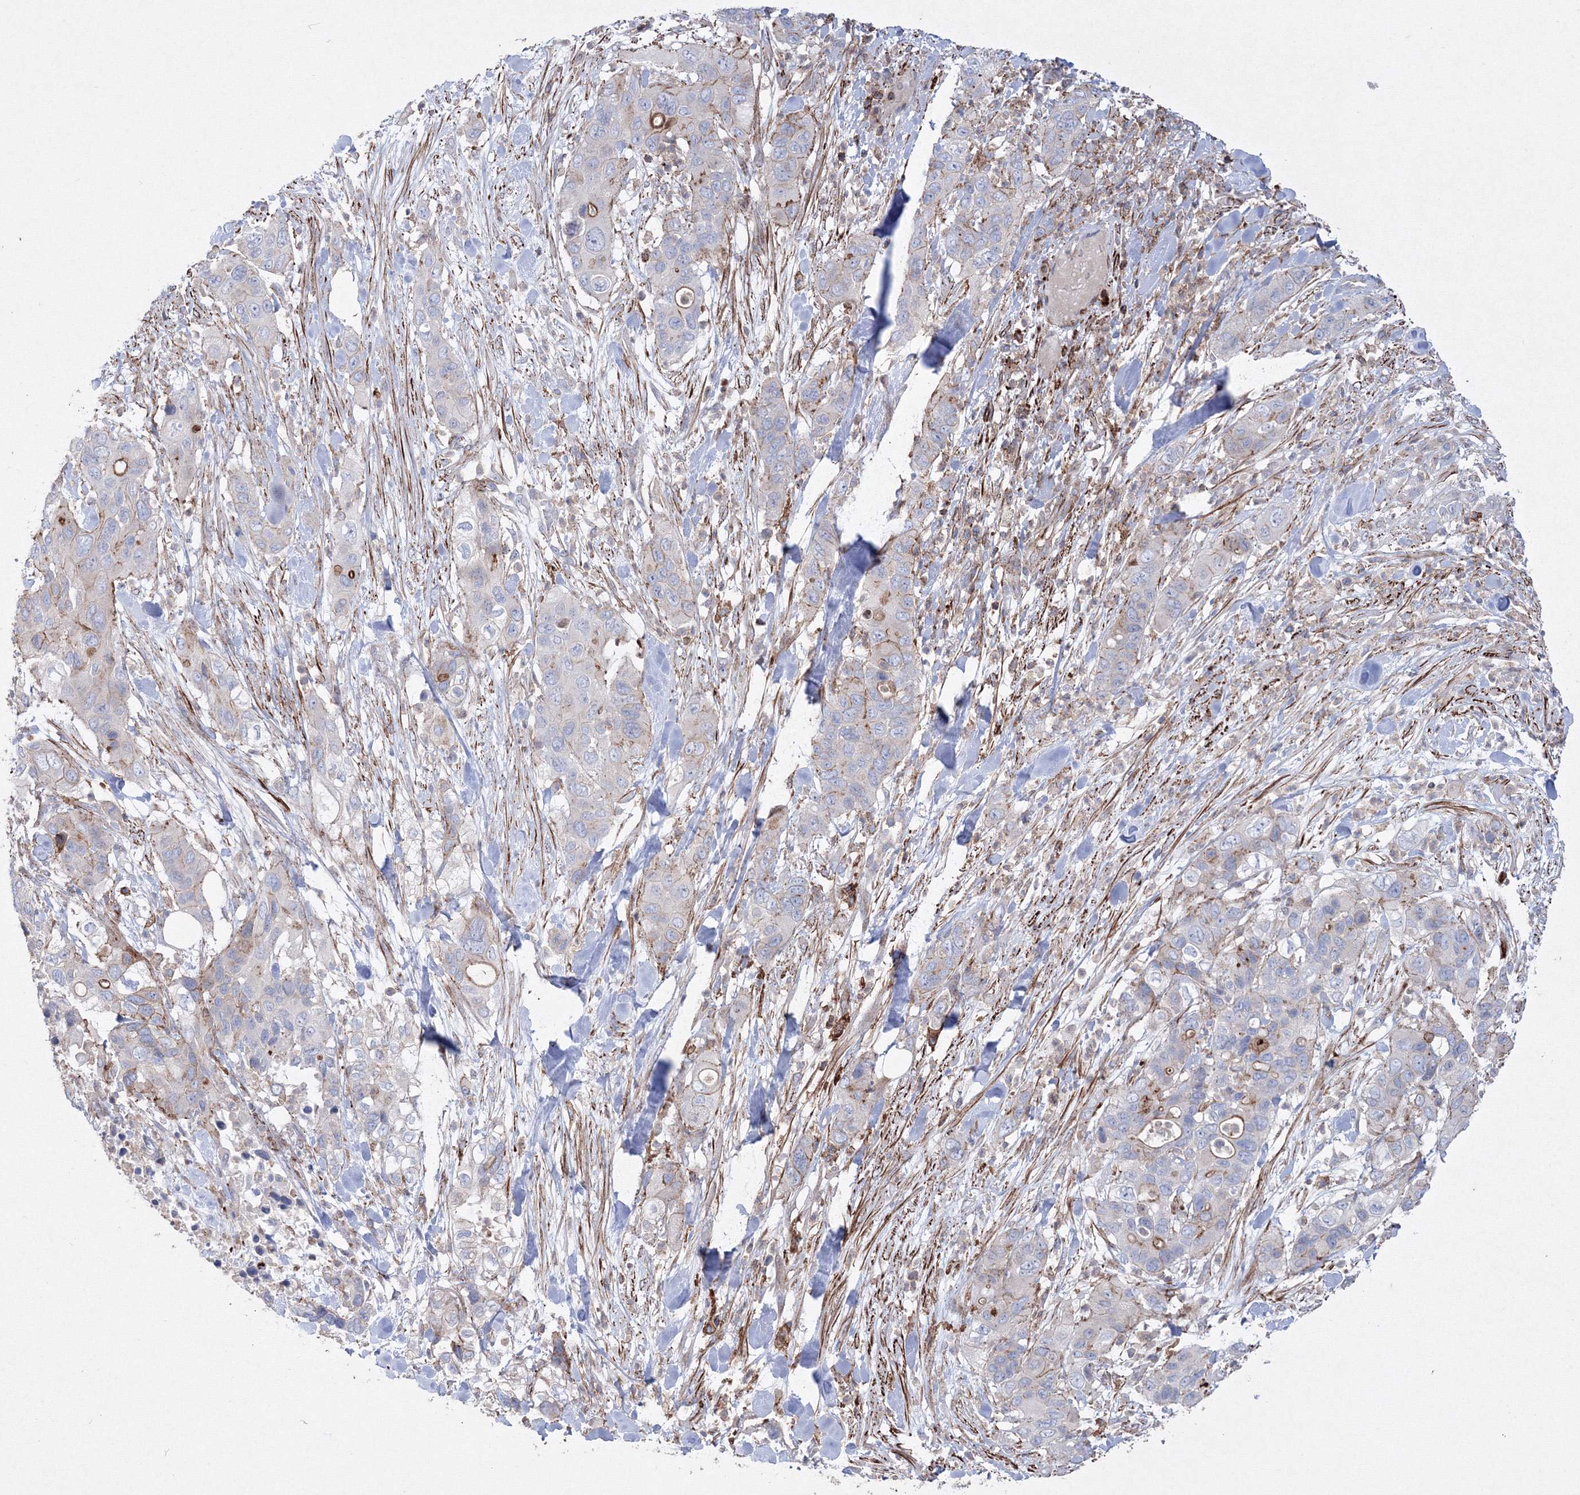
{"staining": {"intensity": "moderate", "quantity": "<25%", "location": "cytoplasmic/membranous"}, "tissue": "pancreatic cancer", "cell_type": "Tumor cells", "image_type": "cancer", "snomed": [{"axis": "morphology", "description": "Adenocarcinoma, NOS"}, {"axis": "topography", "description": "Pancreas"}], "caption": "Protein expression analysis of human pancreatic adenocarcinoma reveals moderate cytoplasmic/membranous expression in about <25% of tumor cells.", "gene": "GPR82", "patient": {"sex": "female", "age": 71}}